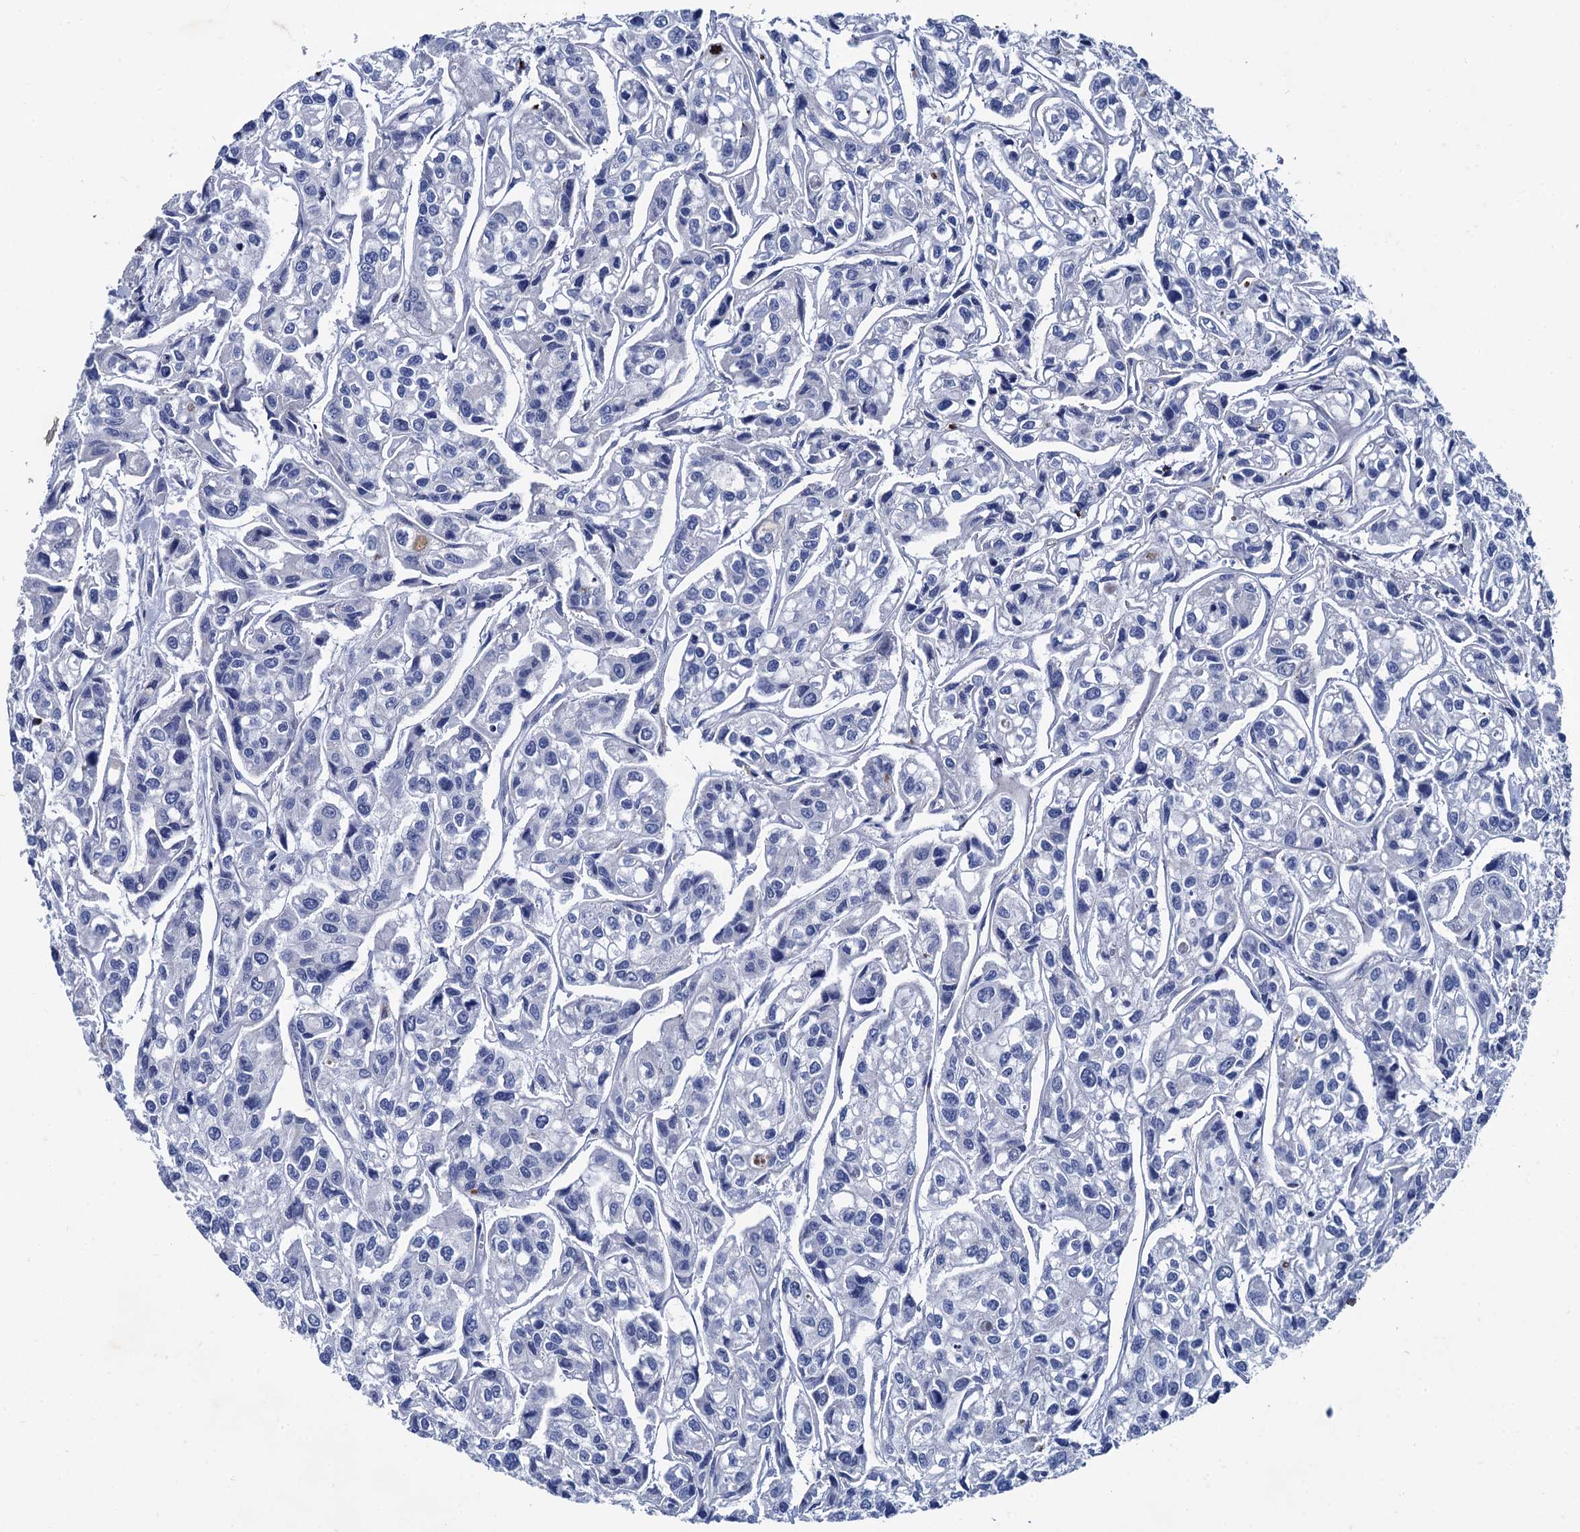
{"staining": {"intensity": "negative", "quantity": "none", "location": "none"}, "tissue": "urothelial cancer", "cell_type": "Tumor cells", "image_type": "cancer", "snomed": [{"axis": "morphology", "description": "Urothelial carcinoma, High grade"}, {"axis": "topography", "description": "Urinary bladder"}], "caption": "DAB immunohistochemical staining of human high-grade urothelial carcinoma exhibits no significant expression in tumor cells.", "gene": "TMEM72", "patient": {"sex": "male", "age": 67}}